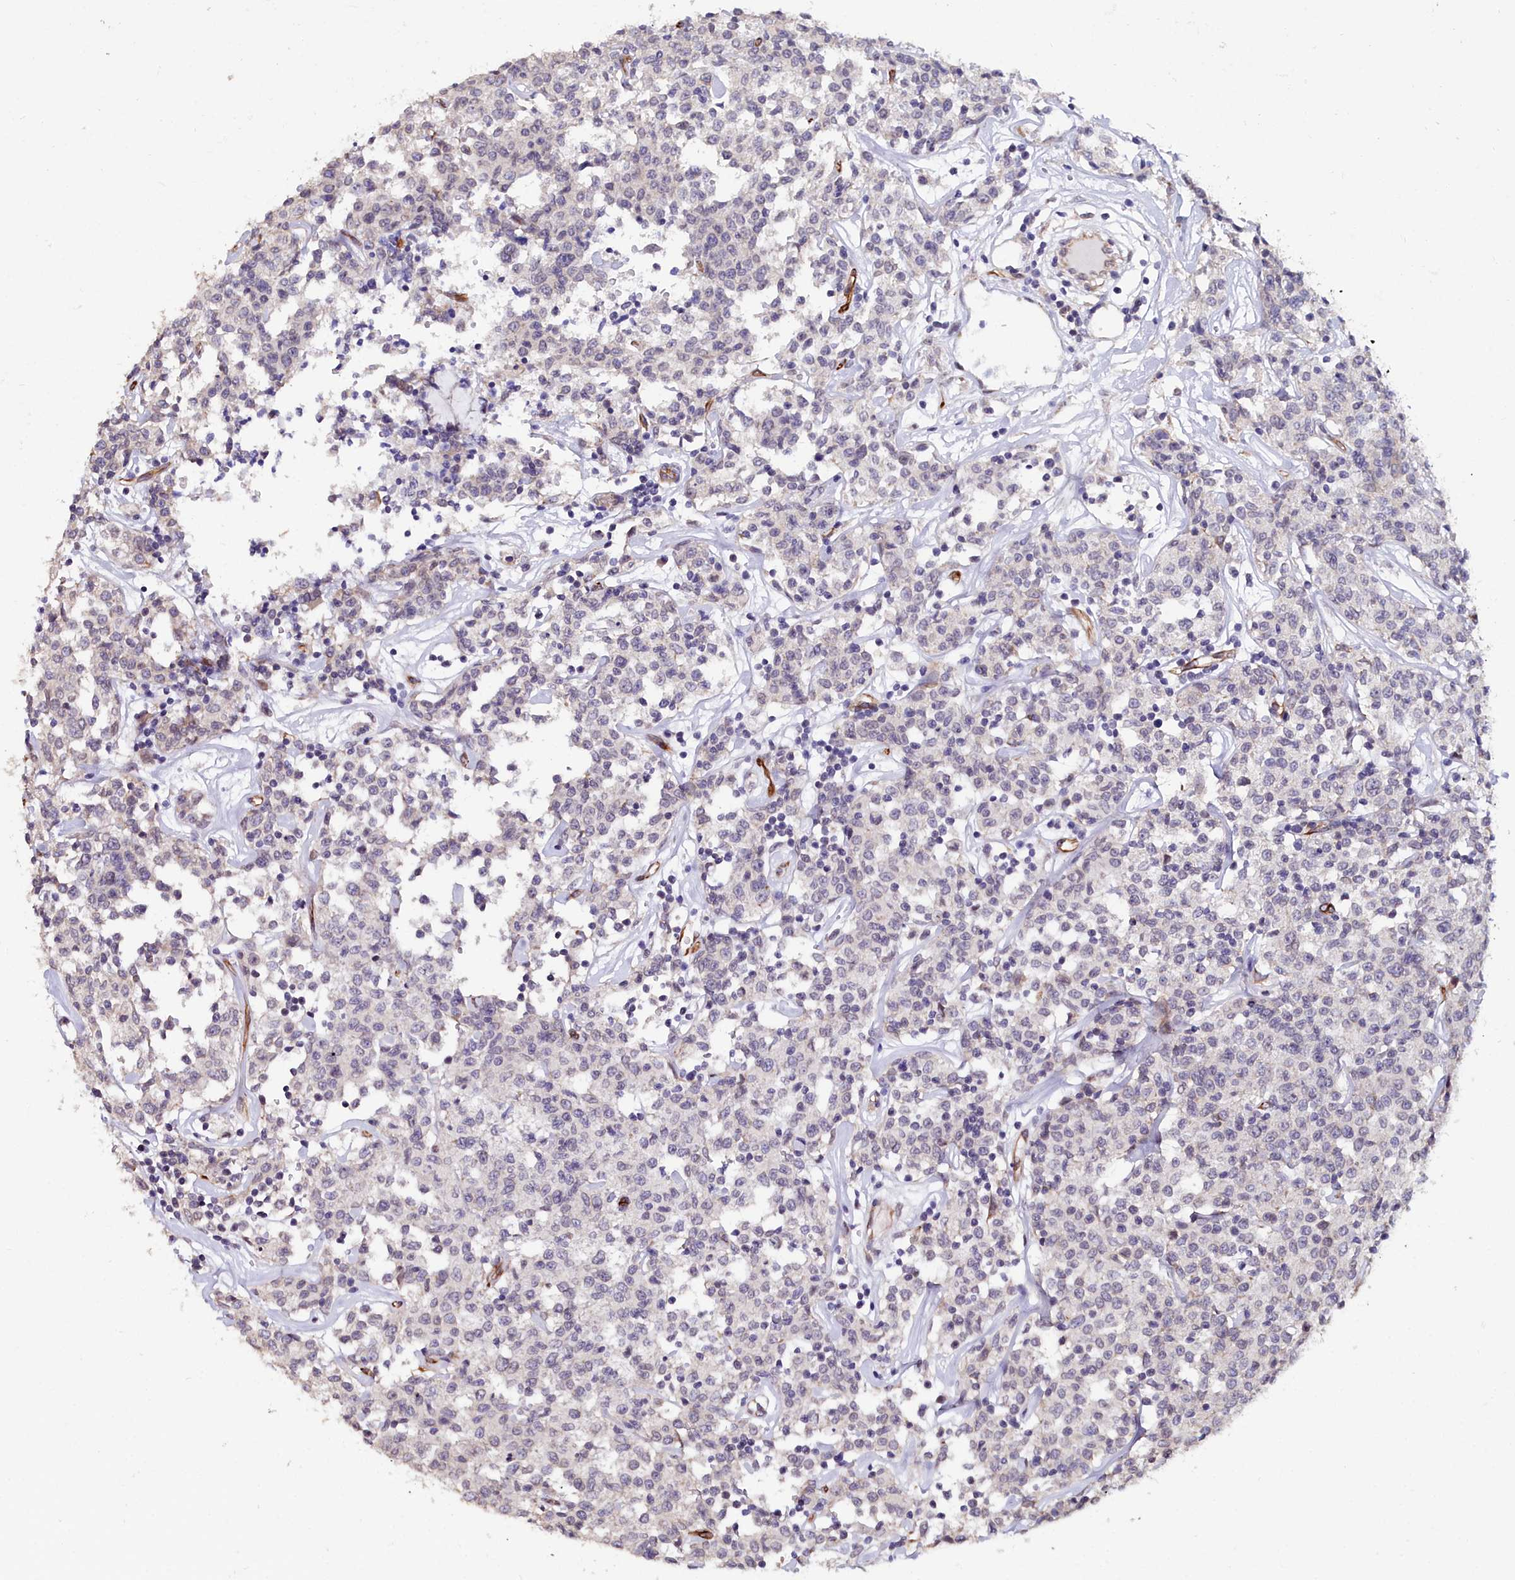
{"staining": {"intensity": "negative", "quantity": "none", "location": "none"}, "tissue": "lymphoma", "cell_type": "Tumor cells", "image_type": "cancer", "snomed": [{"axis": "morphology", "description": "Malignant lymphoma, non-Hodgkin's type, Low grade"}, {"axis": "topography", "description": "Small intestine"}], "caption": "Immunohistochemistry (IHC) of human malignant lymphoma, non-Hodgkin's type (low-grade) reveals no positivity in tumor cells.", "gene": "C4orf19", "patient": {"sex": "female", "age": 59}}